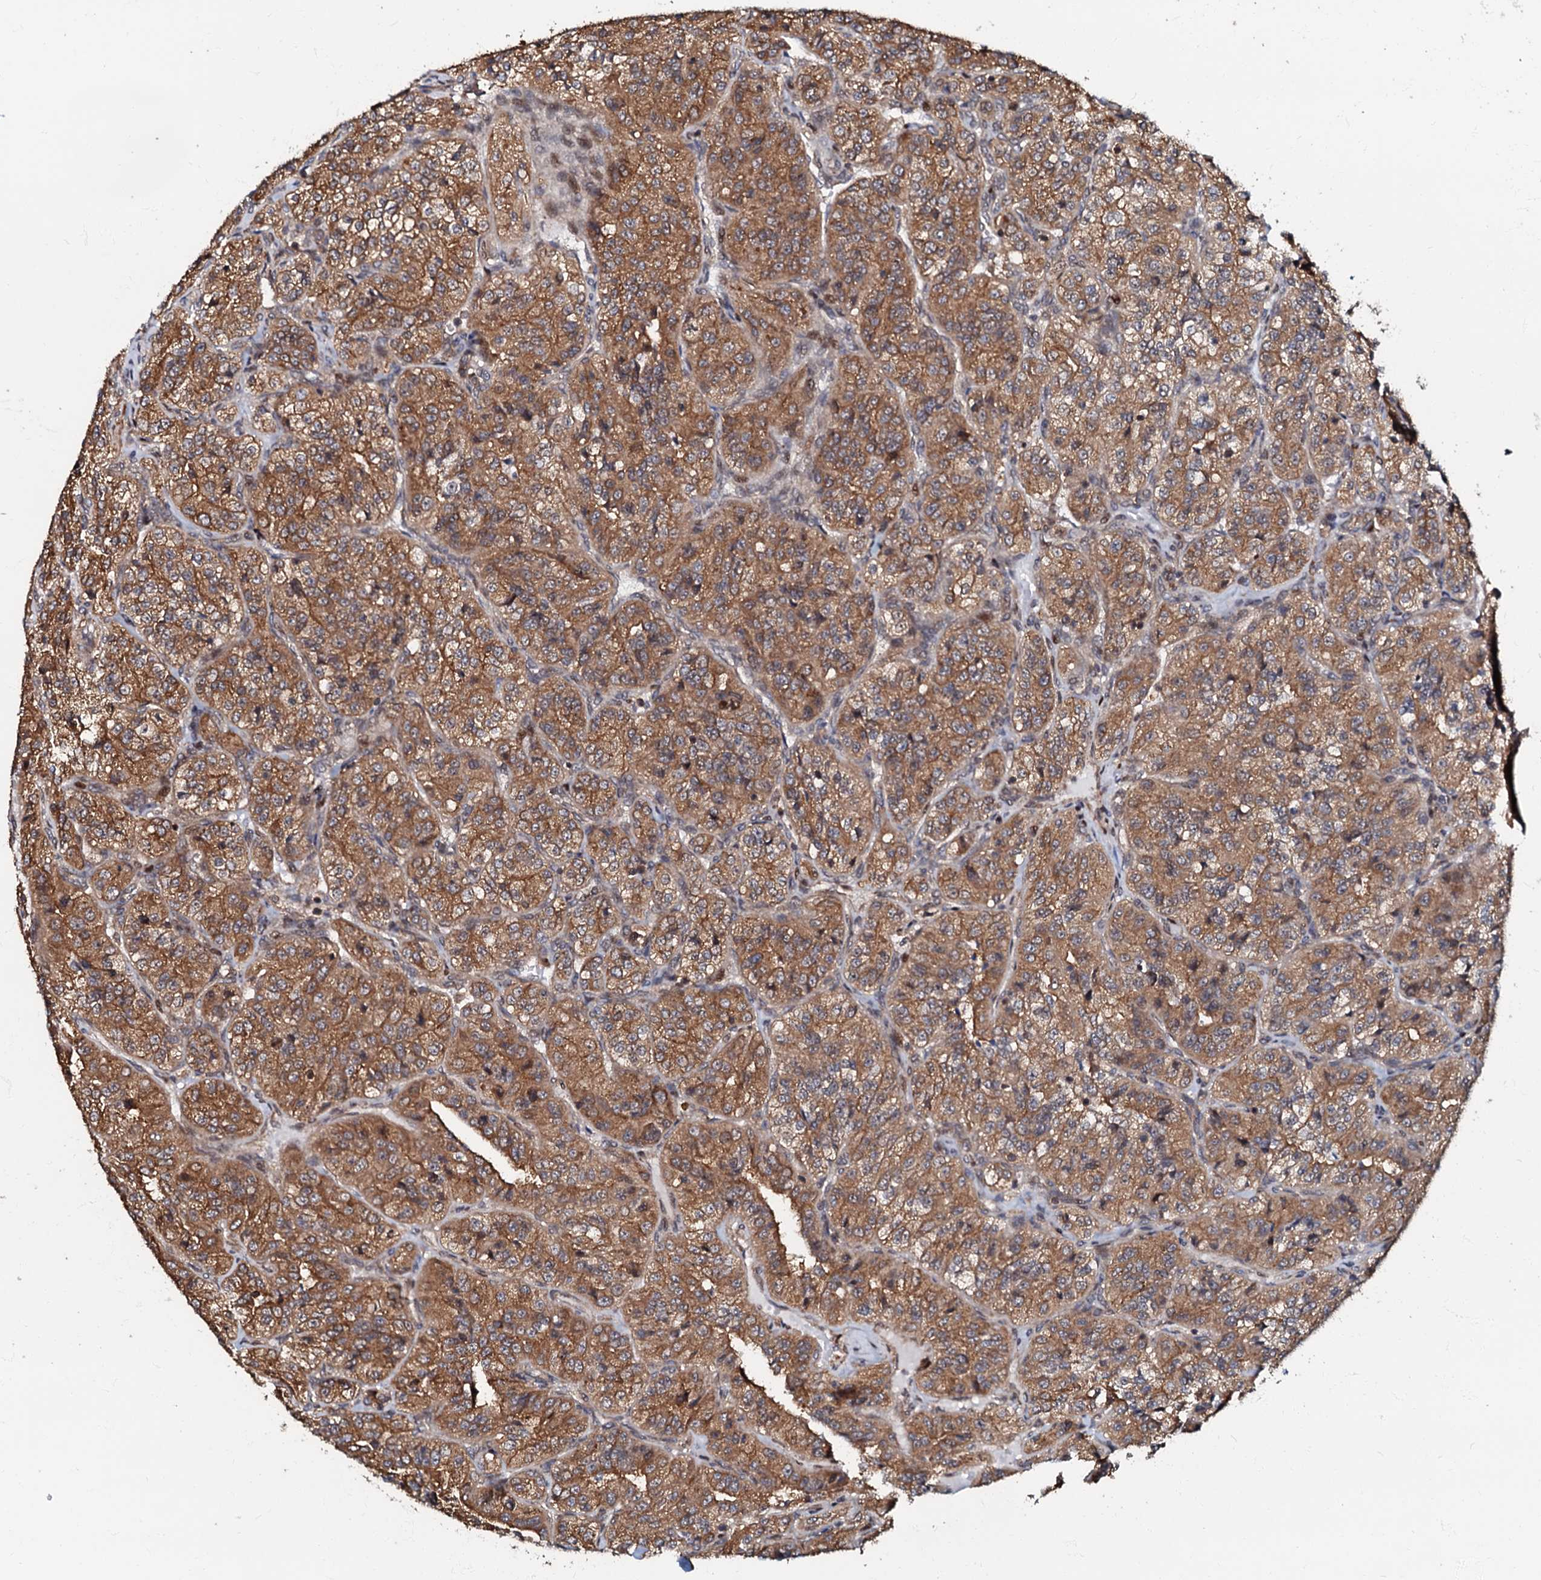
{"staining": {"intensity": "moderate", "quantity": ">75%", "location": "cytoplasmic/membranous"}, "tissue": "renal cancer", "cell_type": "Tumor cells", "image_type": "cancer", "snomed": [{"axis": "morphology", "description": "Adenocarcinoma, NOS"}, {"axis": "topography", "description": "Kidney"}], "caption": "A high-resolution histopathology image shows immunohistochemistry staining of renal adenocarcinoma, which demonstrates moderate cytoplasmic/membranous positivity in about >75% of tumor cells.", "gene": "OSBP", "patient": {"sex": "female", "age": 63}}